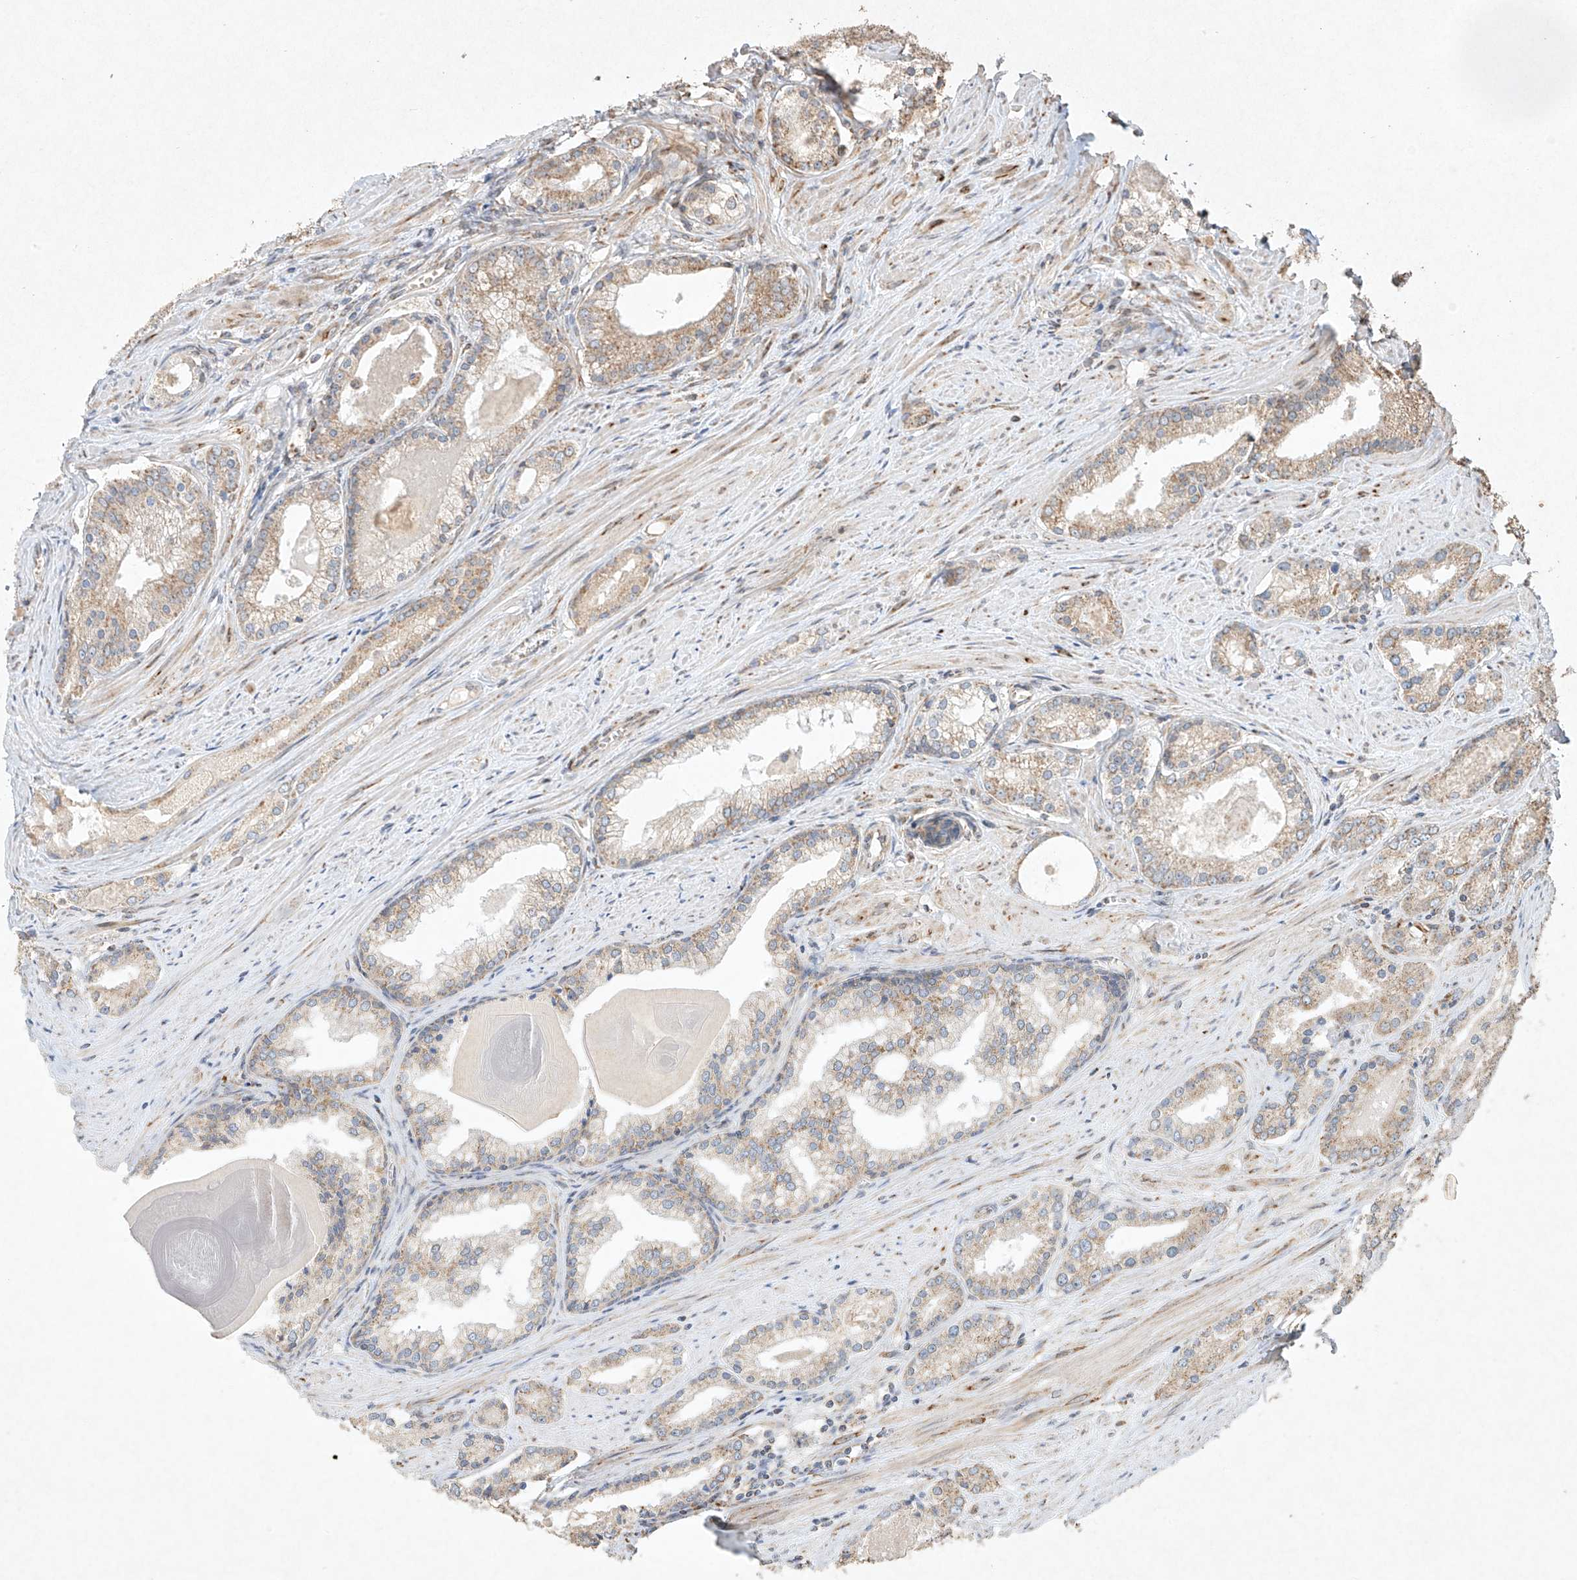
{"staining": {"intensity": "moderate", "quantity": "25%-75%", "location": "cytoplasmic/membranous"}, "tissue": "prostate cancer", "cell_type": "Tumor cells", "image_type": "cancer", "snomed": [{"axis": "morphology", "description": "Adenocarcinoma, Low grade"}, {"axis": "topography", "description": "Prostate"}], "caption": "This histopathology image displays prostate cancer (low-grade adenocarcinoma) stained with immunohistochemistry to label a protein in brown. The cytoplasmic/membranous of tumor cells show moderate positivity for the protein. Nuclei are counter-stained blue.", "gene": "SEMA3B", "patient": {"sex": "male", "age": 54}}